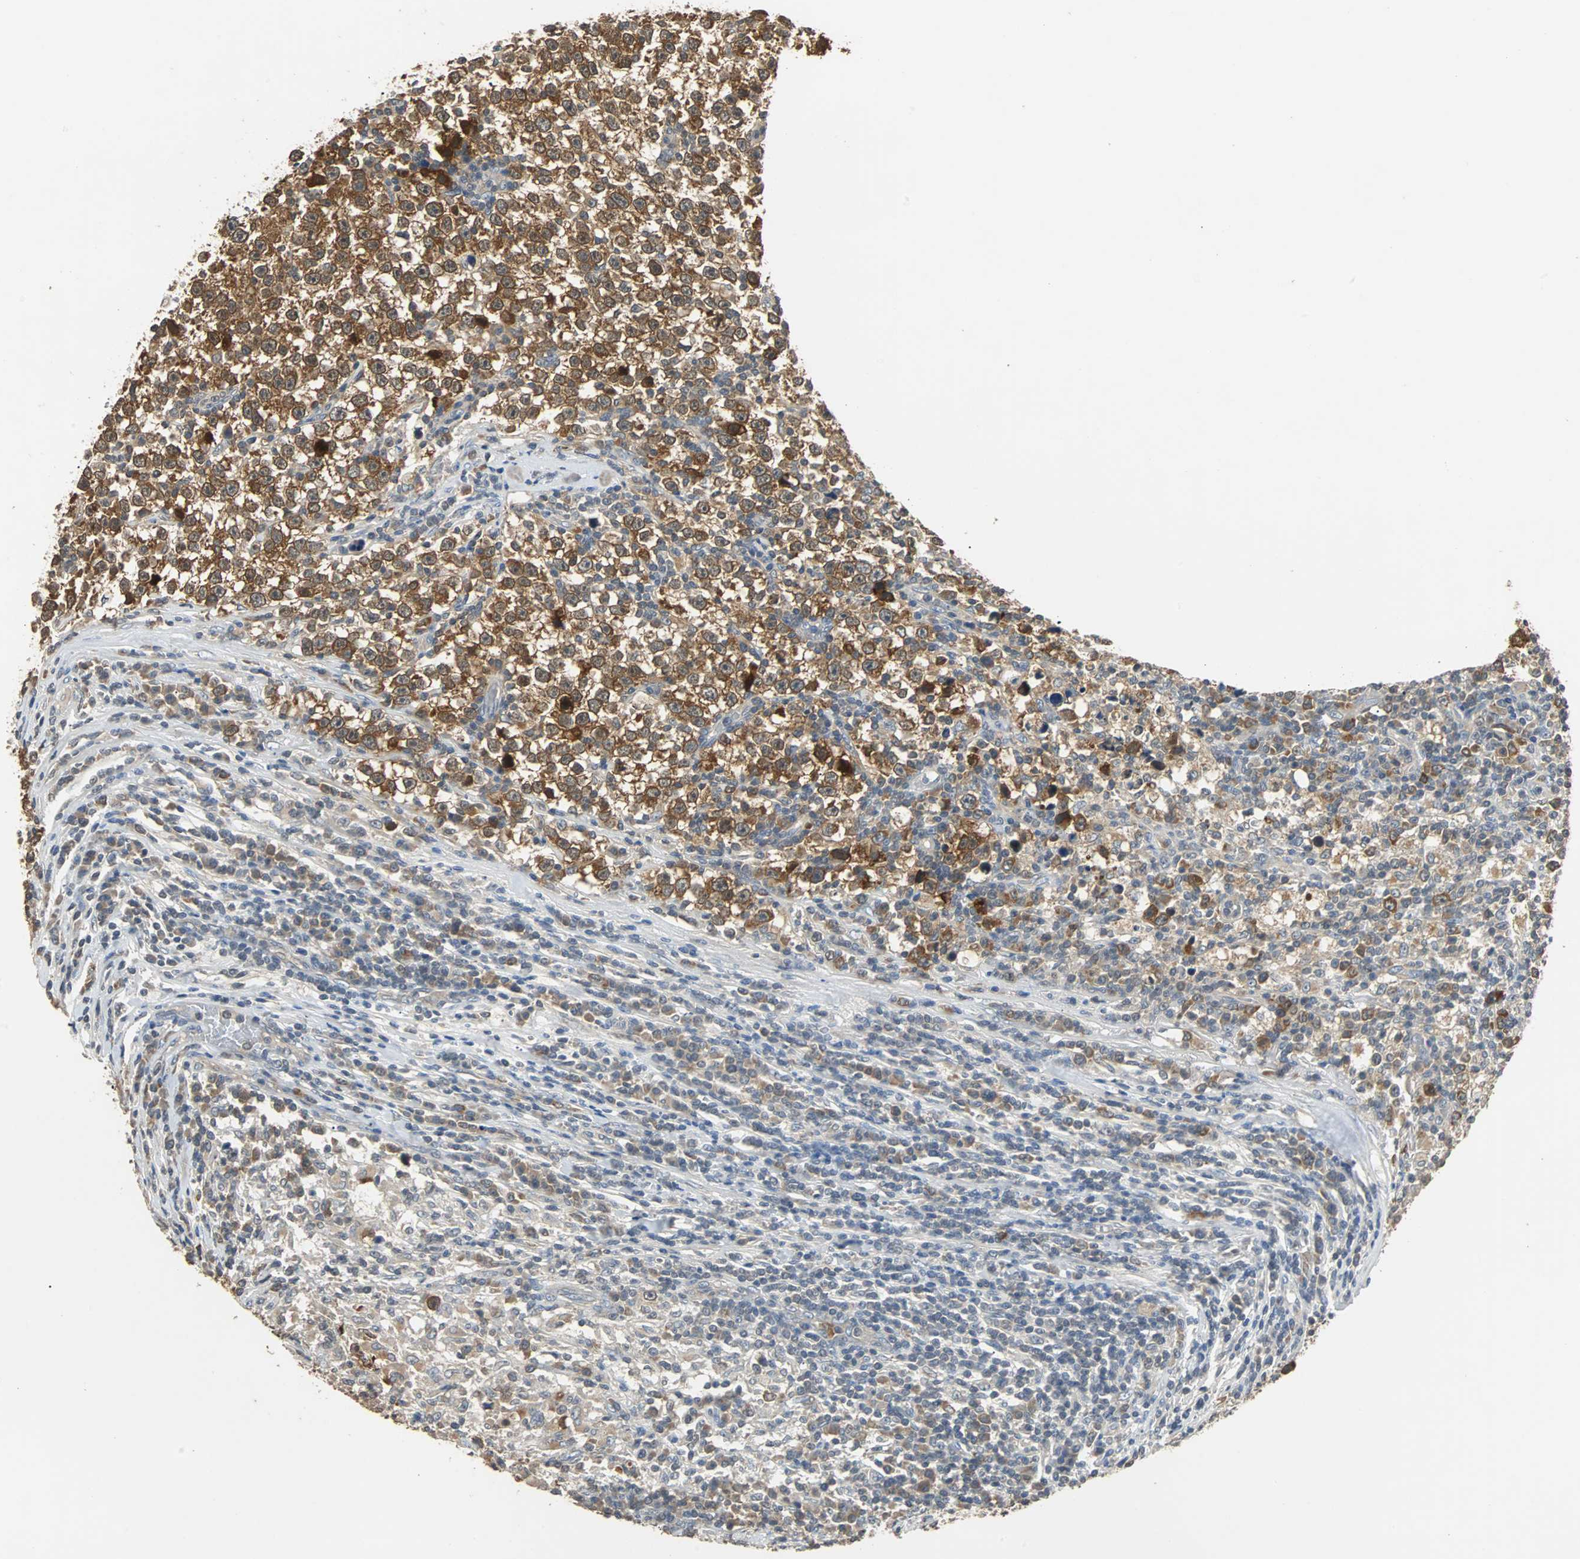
{"staining": {"intensity": "strong", "quantity": ">75%", "location": "cytoplasmic/membranous"}, "tissue": "testis cancer", "cell_type": "Tumor cells", "image_type": "cancer", "snomed": [{"axis": "morphology", "description": "Seminoma, NOS"}, {"axis": "topography", "description": "Testis"}], "caption": "Strong cytoplasmic/membranous expression for a protein is seen in approximately >75% of tumor cells of testis cancer using IHC.", "gene": "ABHD2", "patient": {"sex": "male", "age": 43}}